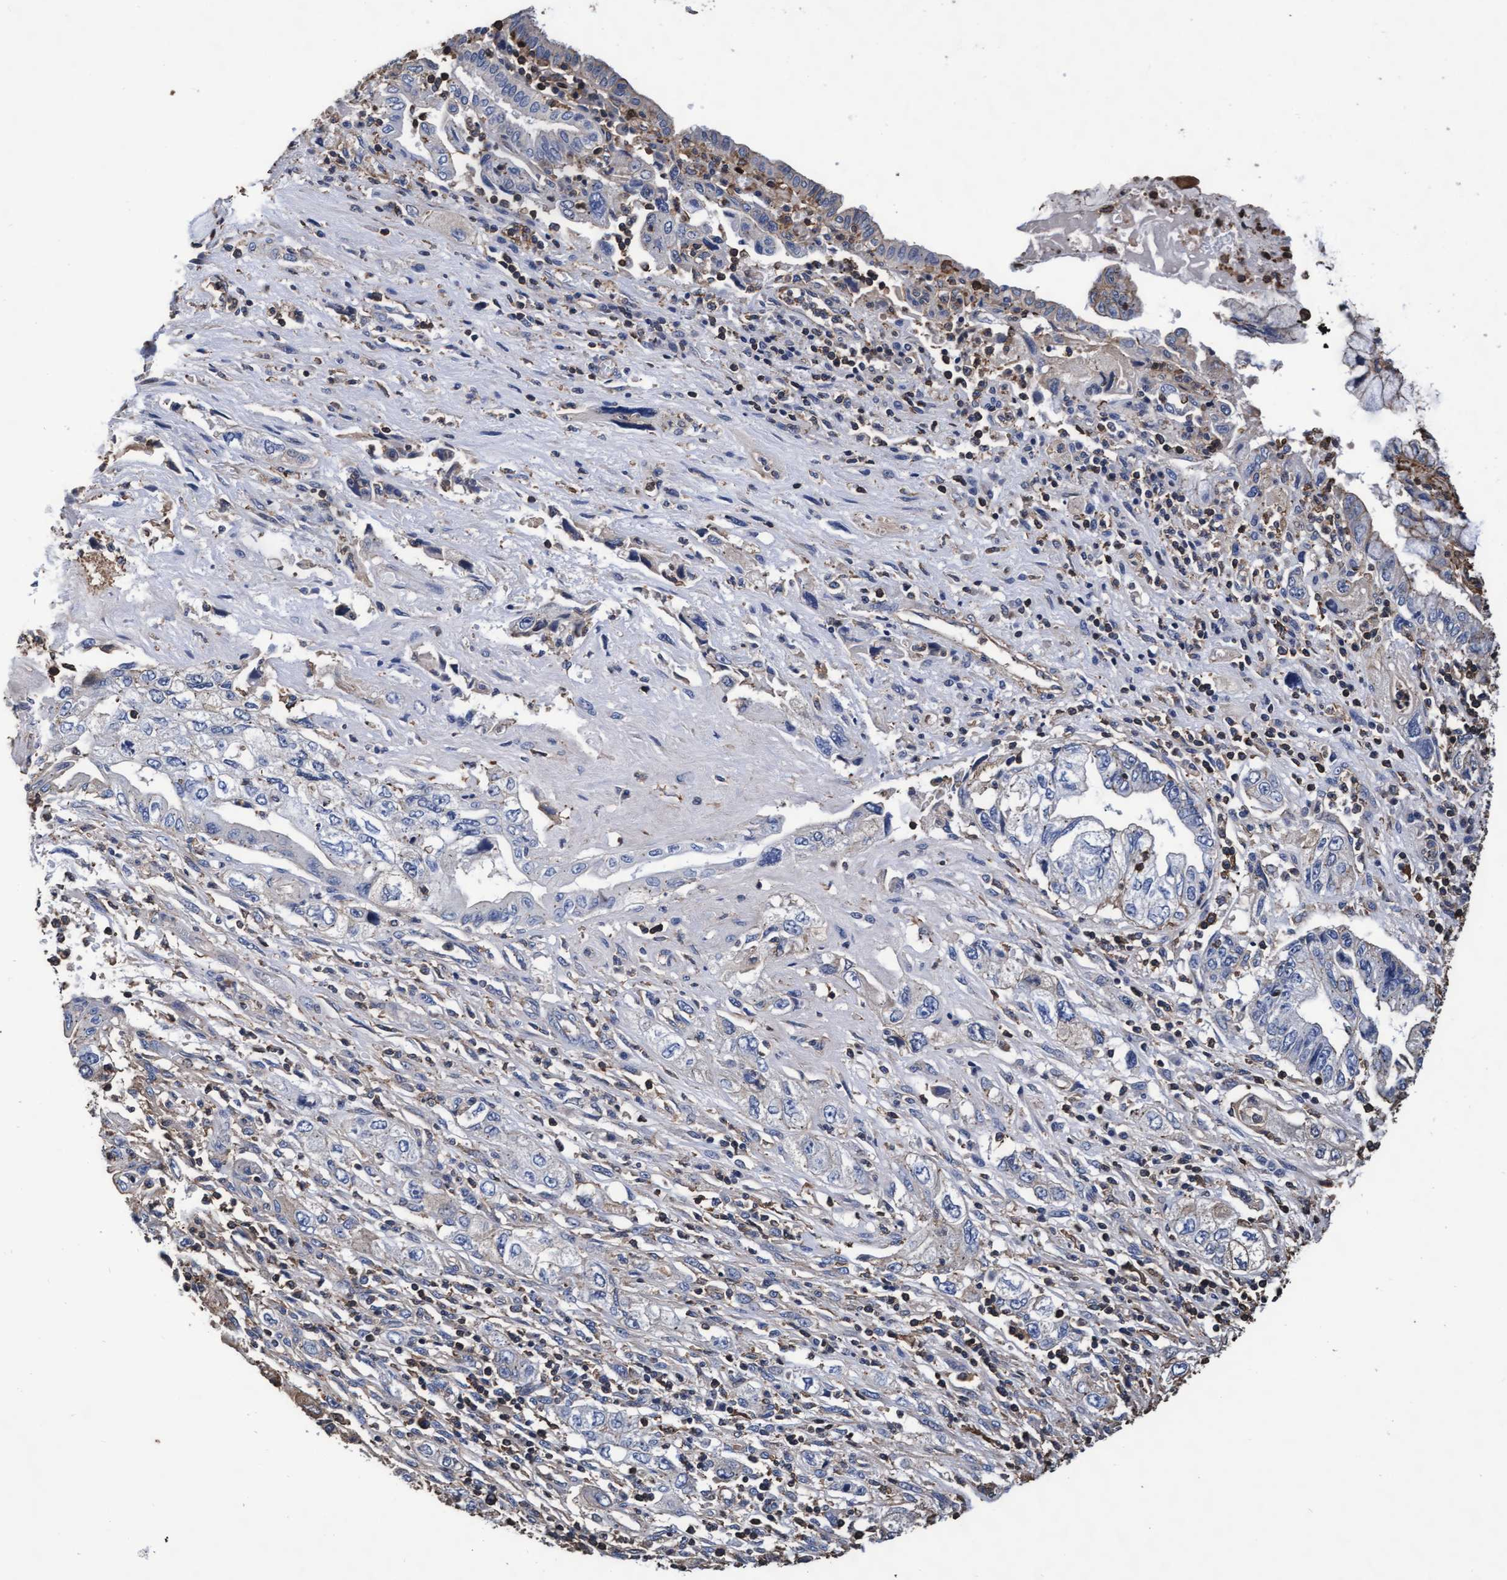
{"staining": {"intensity": "negative", "quantity": "none", "location": "none"}, "tissue": "pancreatic cancer", "cell_type": "Tumor cells", "image_type": "cancer", "snomed": [{"axis": "morphology", "description": "Adenocarcinoma, NOS"}, {"axis": "topography", "description": "Pancreas"}], "caption": "Protein analysis of pancreatic cancer (adenocarcinoma) reveals no significant staining in tumor cells.", "gene": "GRHPR", "patient": {"sex": "female", "age": 73}}